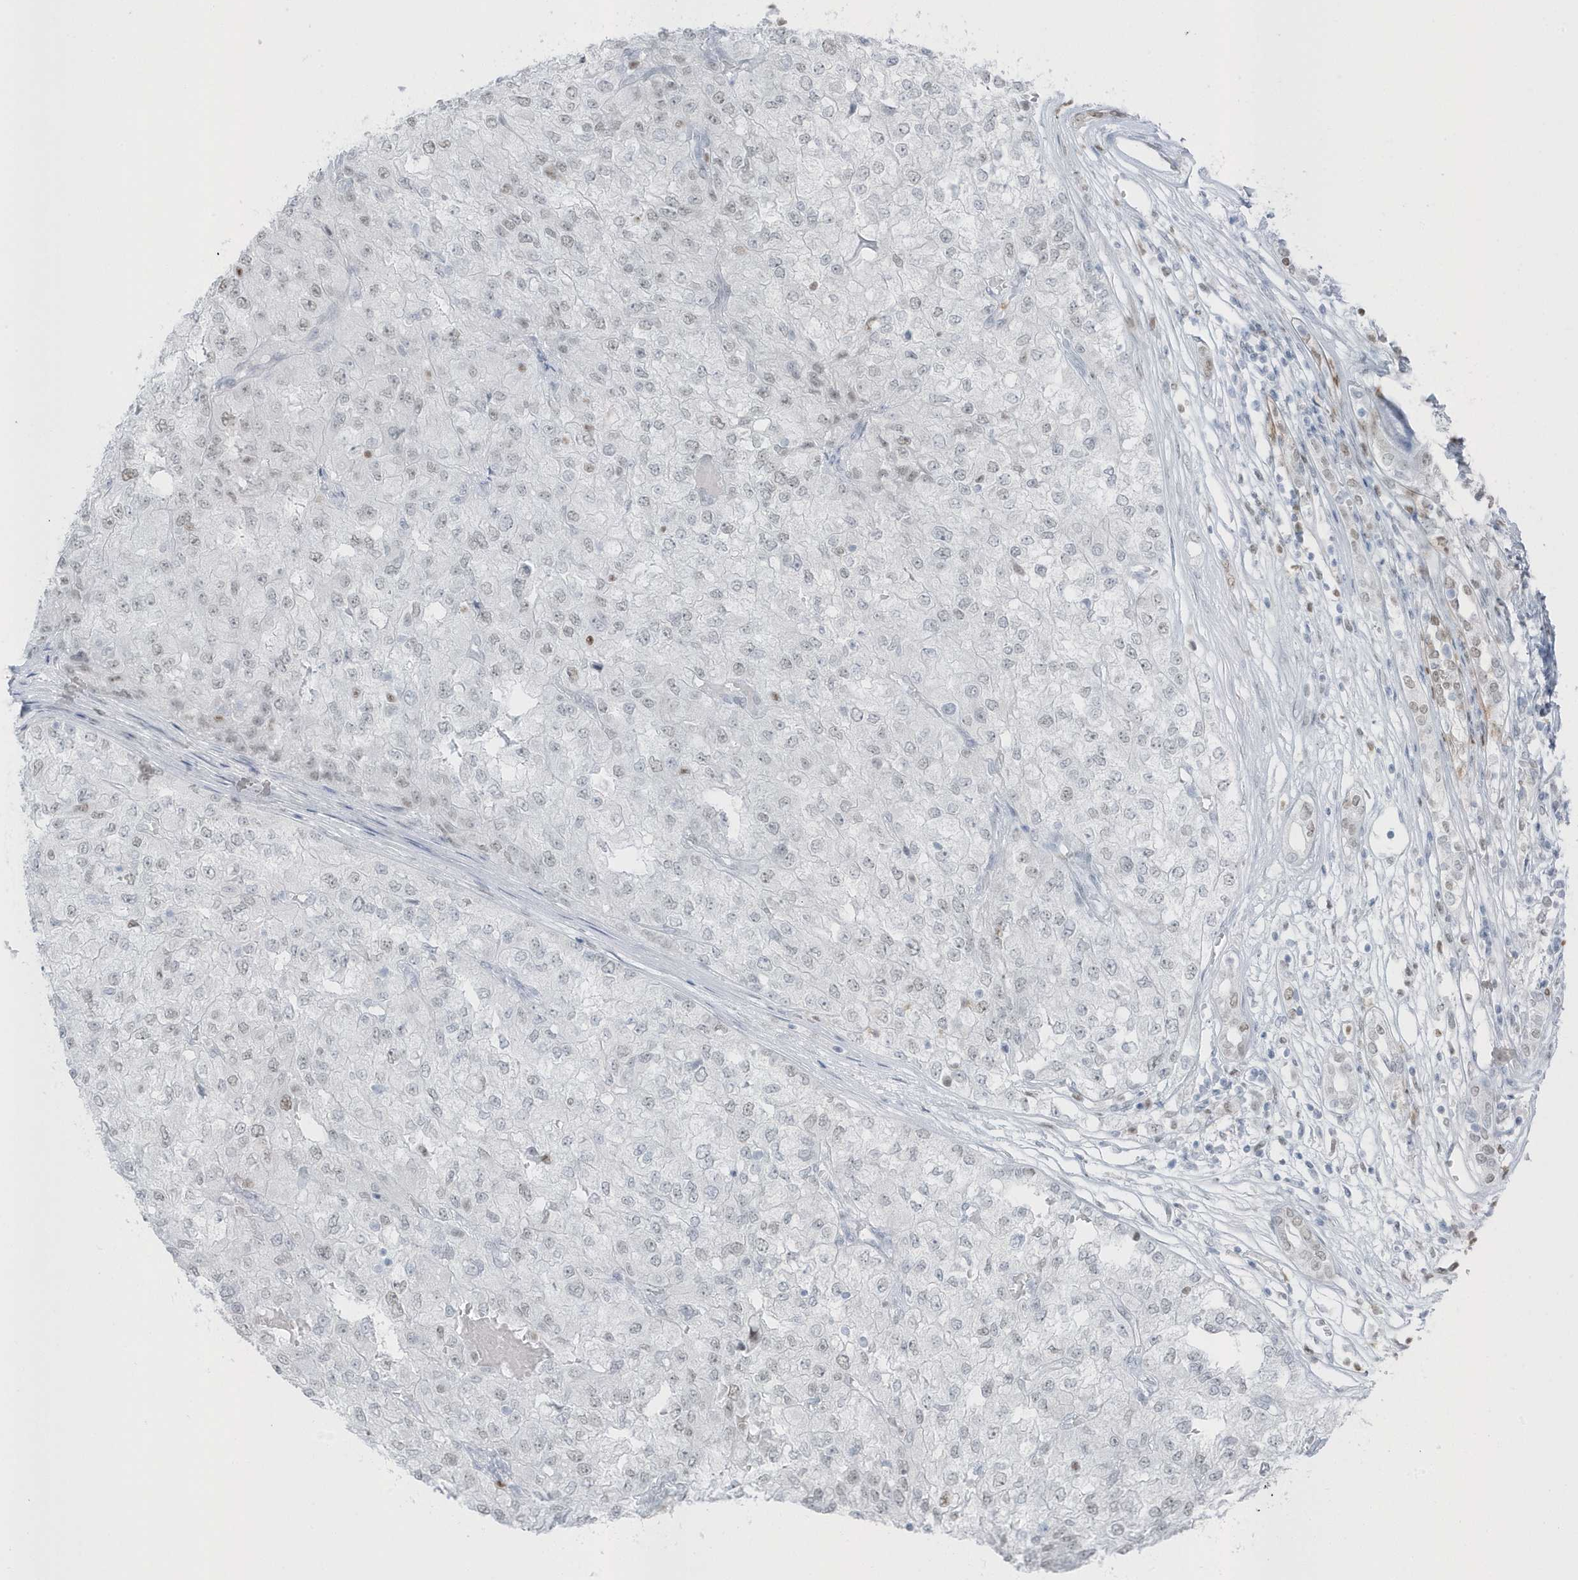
{"staining": {"intensity": "negative", "quantity": "none", "location": "none"}, "tissue": "renal cancer", "cell_type": "Tumor cells", "image_type": "cancer", "snomed": [{"axis": "morphology", "description": "Adenocarcinoma, NOS"}, {"axis": "topography", "description": "Kidney"}], "caption": "High power microscopy image of an immunohistochemistry (IHC) photomicrograph of renal cancer, revealing no significant staining in tumor cells.", "gene": "SMIM34", "patient": {"sex": "female", "age": 54}}